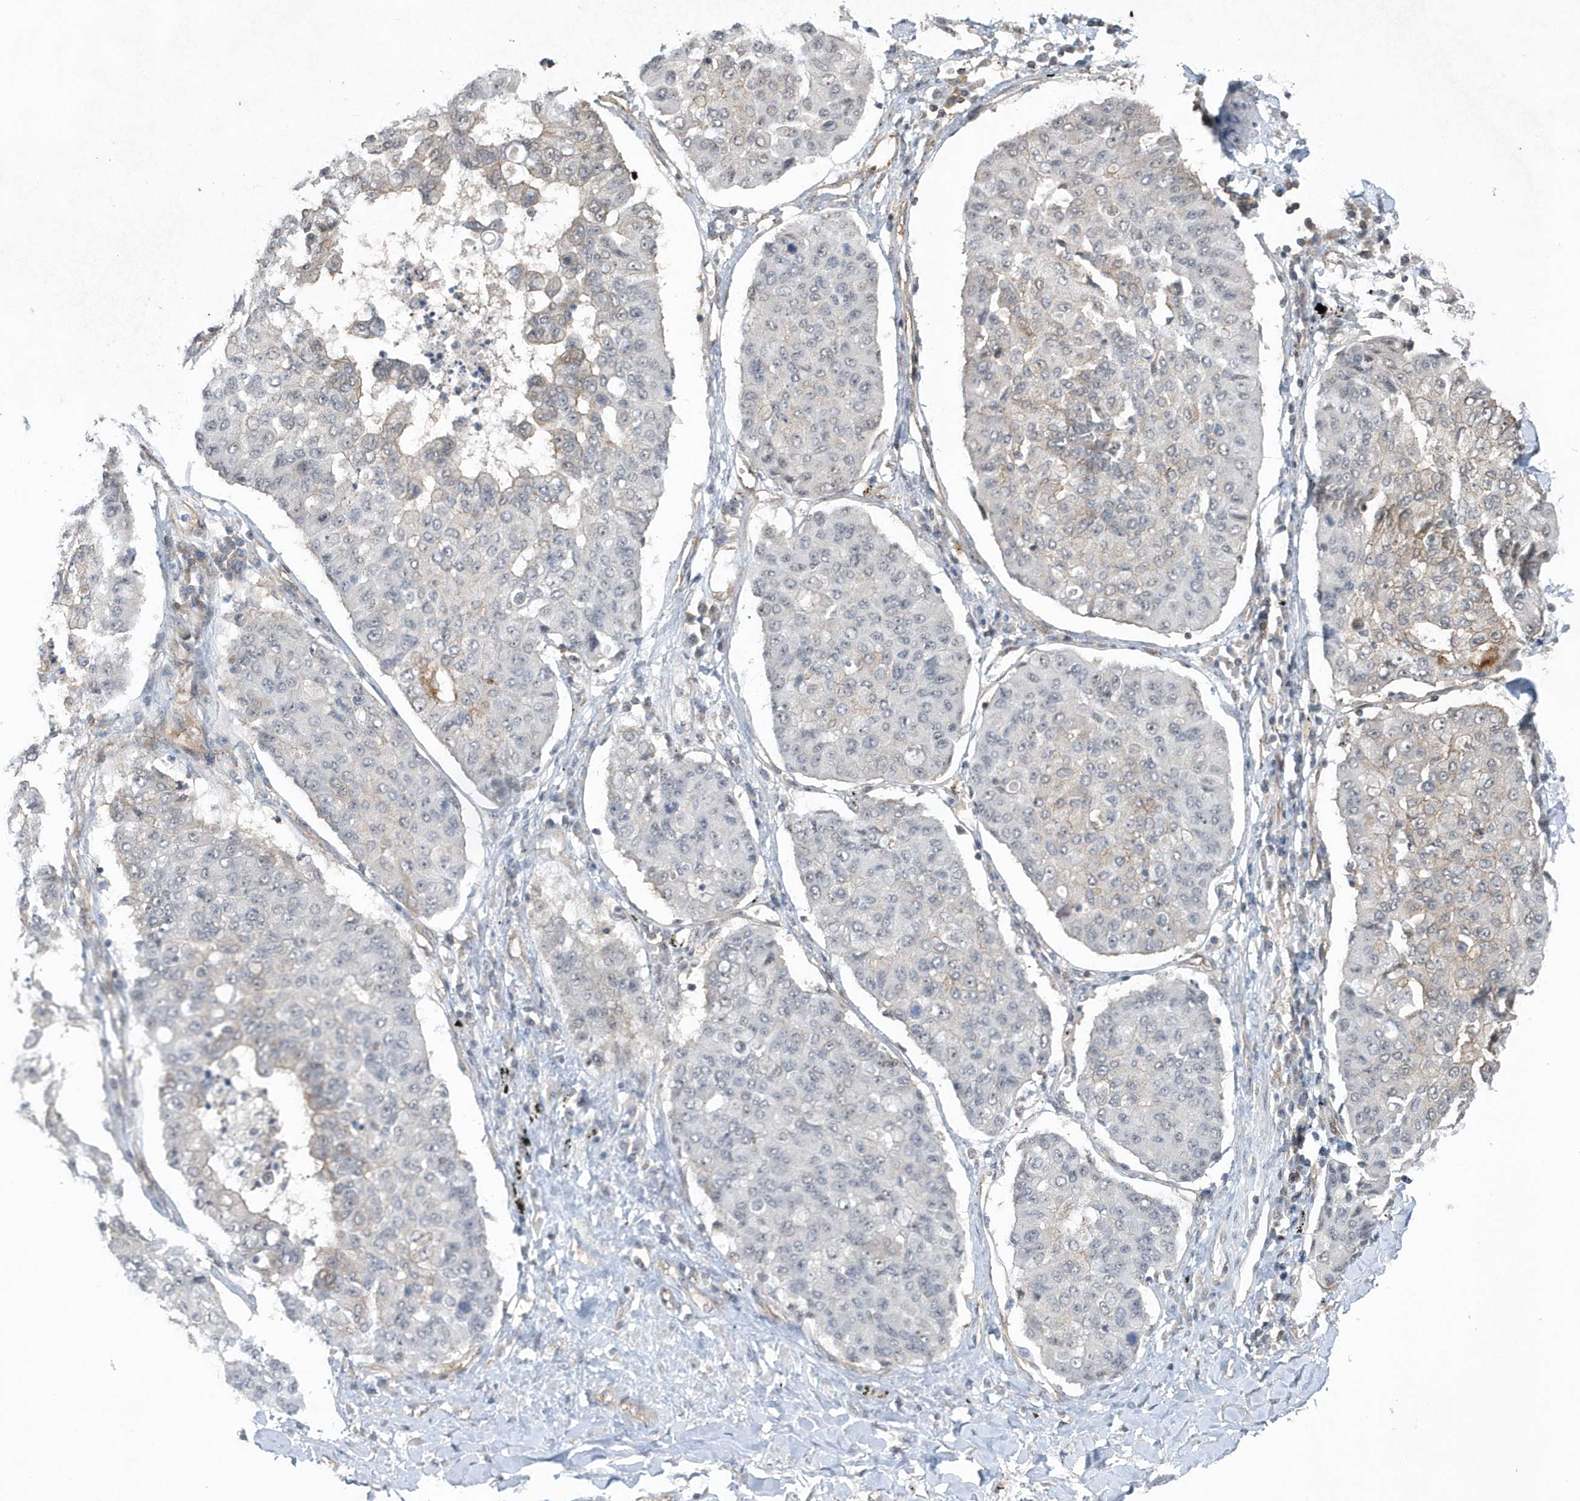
{"staining": {"intensity": "negative", "quantity": "none", "location": "none"}, "tissue": "lung cancer", "cell_type": "Tumor cells", "image_type": "cancer", "snomed": [{"axis": "morphology", "description": "Squamous cell carcinoma, NOS"}, {"axis": "topography", "description": "Lung"}], "caption": "Photomicrograph shows no protein positivity in tumor cells of lung cancer (squamous cell carcinoma) tissue.", "gene": "CRIP3", "patient": {"sex": "male", "age": 74}}